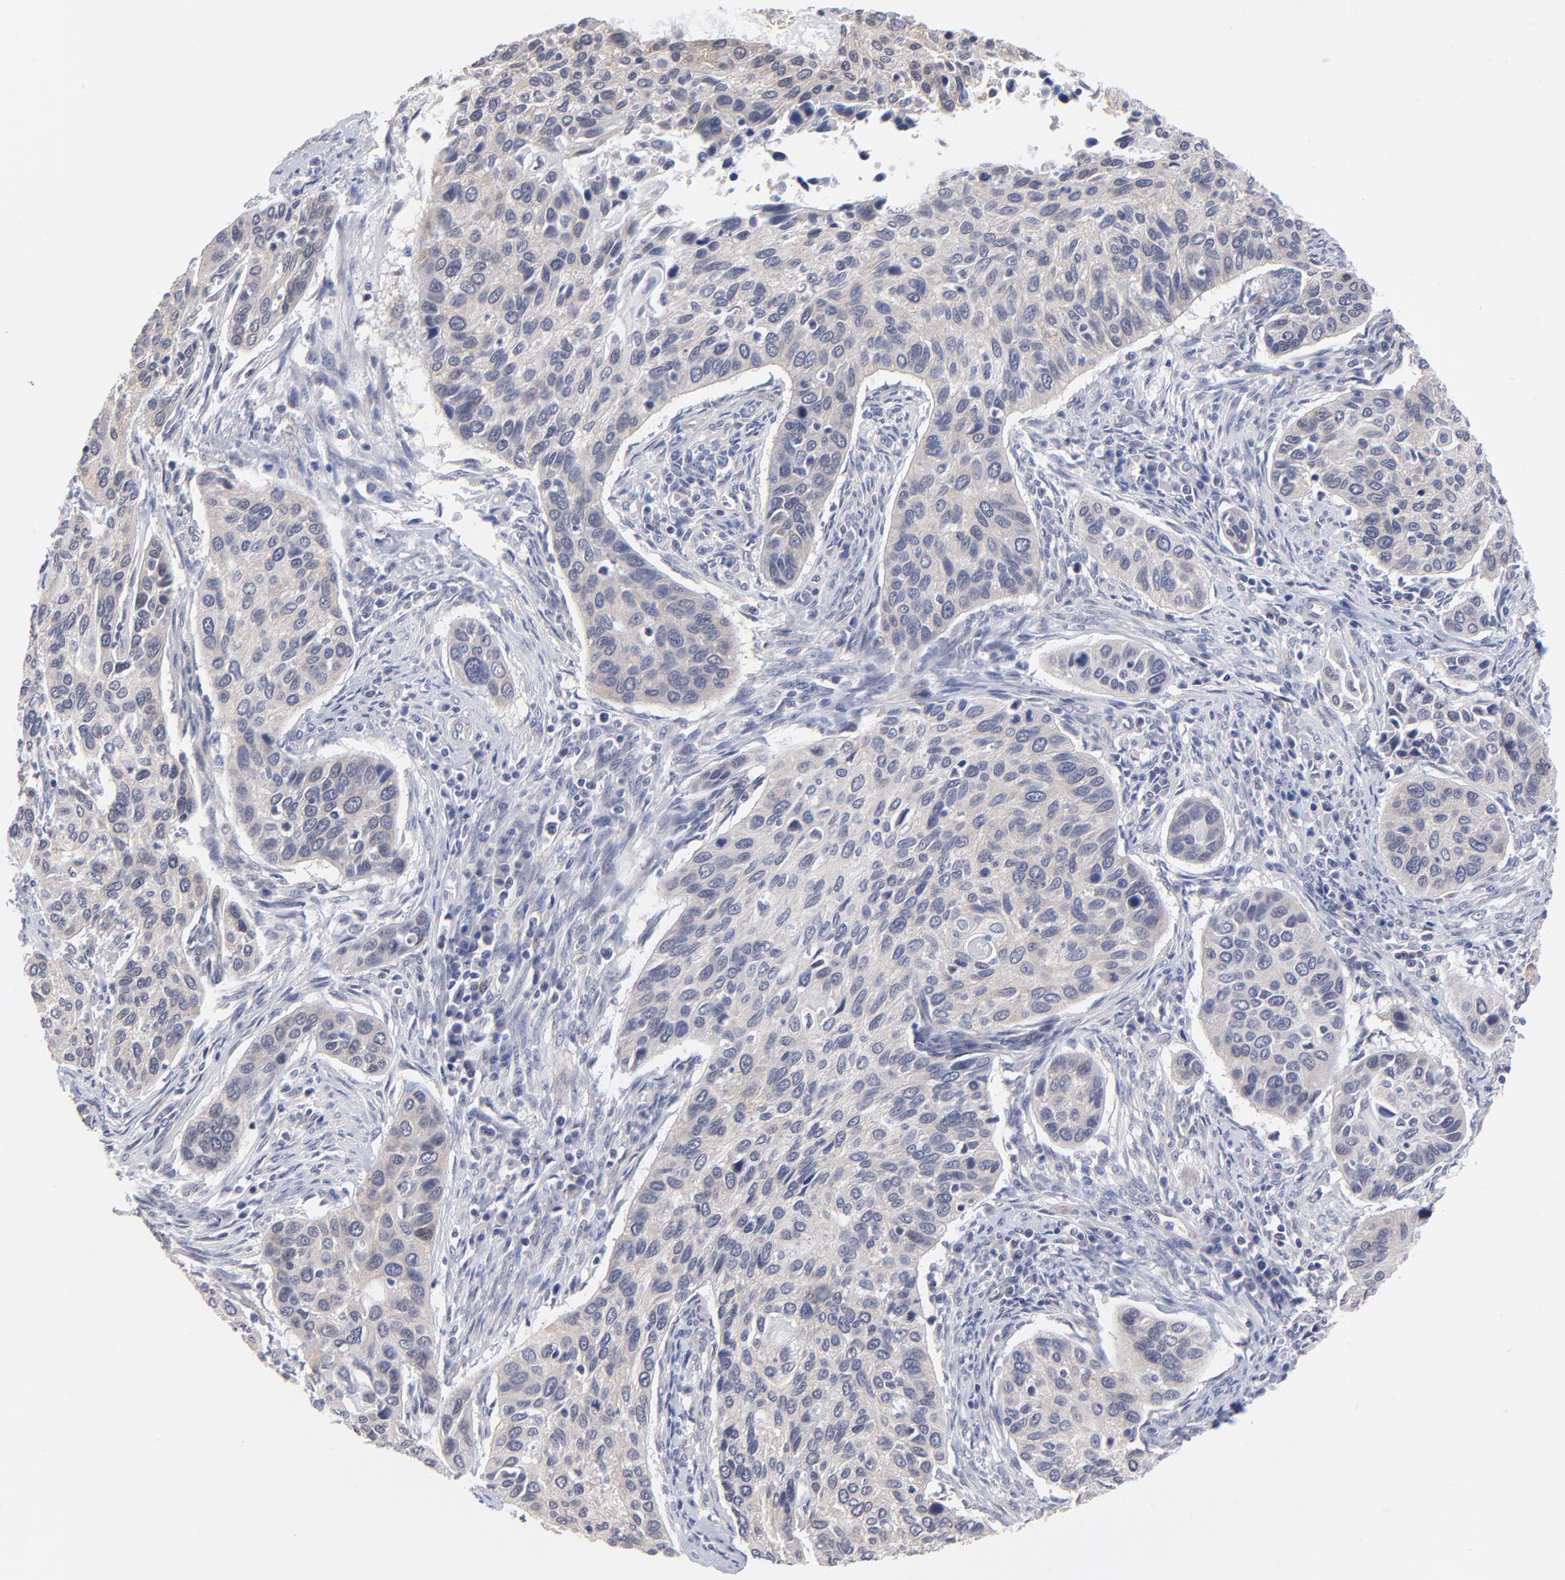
{"staining": {"intensity": "negative", "quantity": "none", "location": "none"}, "tissue": "cervical cancer", "cell_type": "Tumor cells", "image_type": "cancer", "snomed": [{"axis": "morphology", "description": "Squamous cell carcinoma, NOS"}, {"axis": "topography", "description": "Cervix"}], "caption": "This is an immunohistochemistry micrograph of squamous cell carcinoma (cervical). There is no staining in tumor cells.", "gene": "FBXO8", "patient": {"sex": "female", "age": 57}}